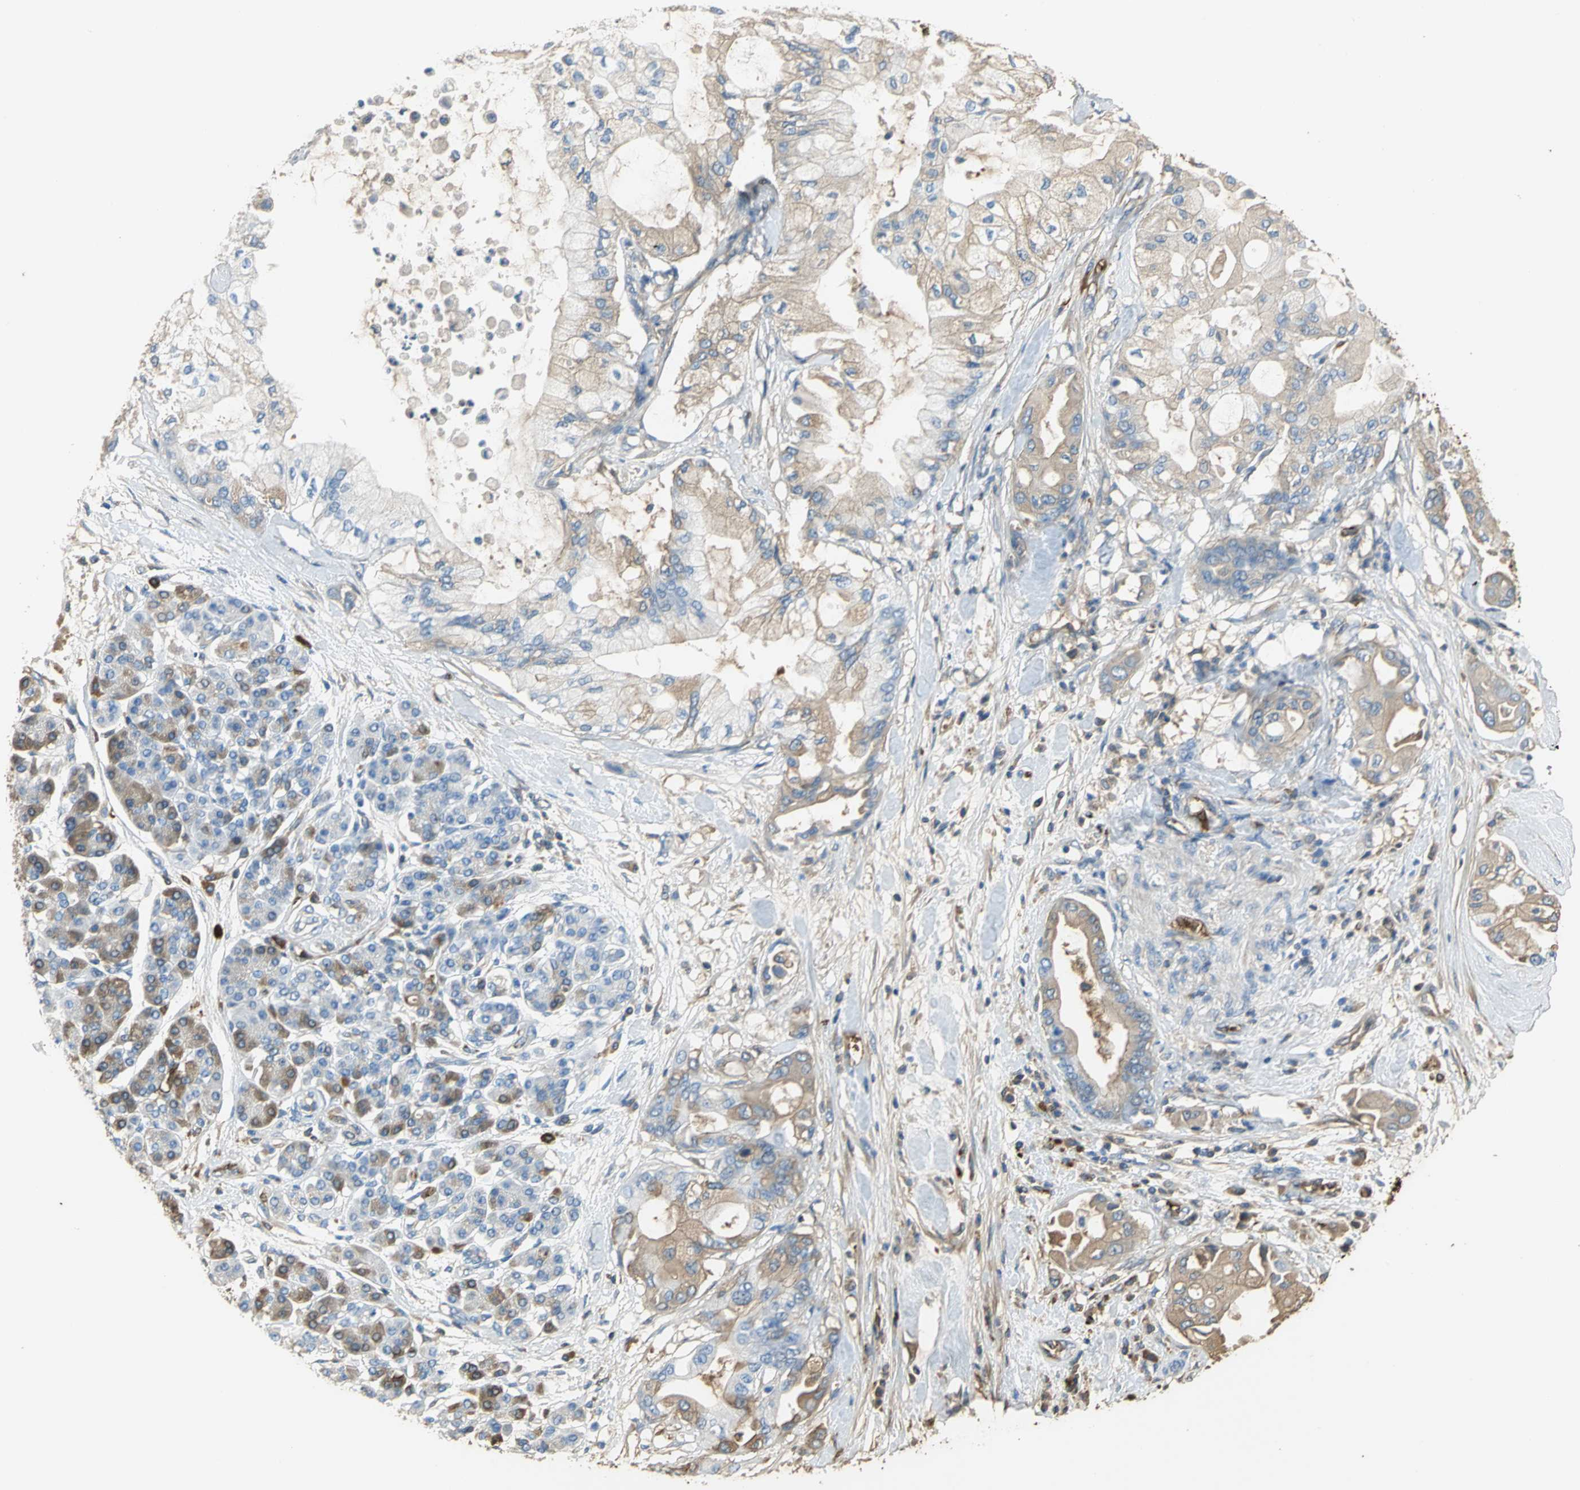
{"staining": {"intensity": "moderate", "quantity": ">75%", "location": "cytoplasmic/membranous"}, "tissue": "pancreatic cancer", "cell_type": "Tumor cells", "image_type": "cancer", "snomed": [{"axis": "morphology", "description": "Adenocarcinoma, NOS"}, {"axis": "morphology", "description": "Adenocarcinoma, metastatic, NOS"}, {"axis": "topography", "description": "Lymph node"}, {"axis": "topography", "description": "Pancreas"}, {"axis": "topography", "description": "Duodenum"}], "caption": "Protein analysis of metastatic adenocarcinoma (pancreatic) tissue demonstrates moderate cytoplasmic/membranous staining in about >75% of tumor cells.", "gene": "TREM1", "patient": {"sex": "female", "age": 64}}